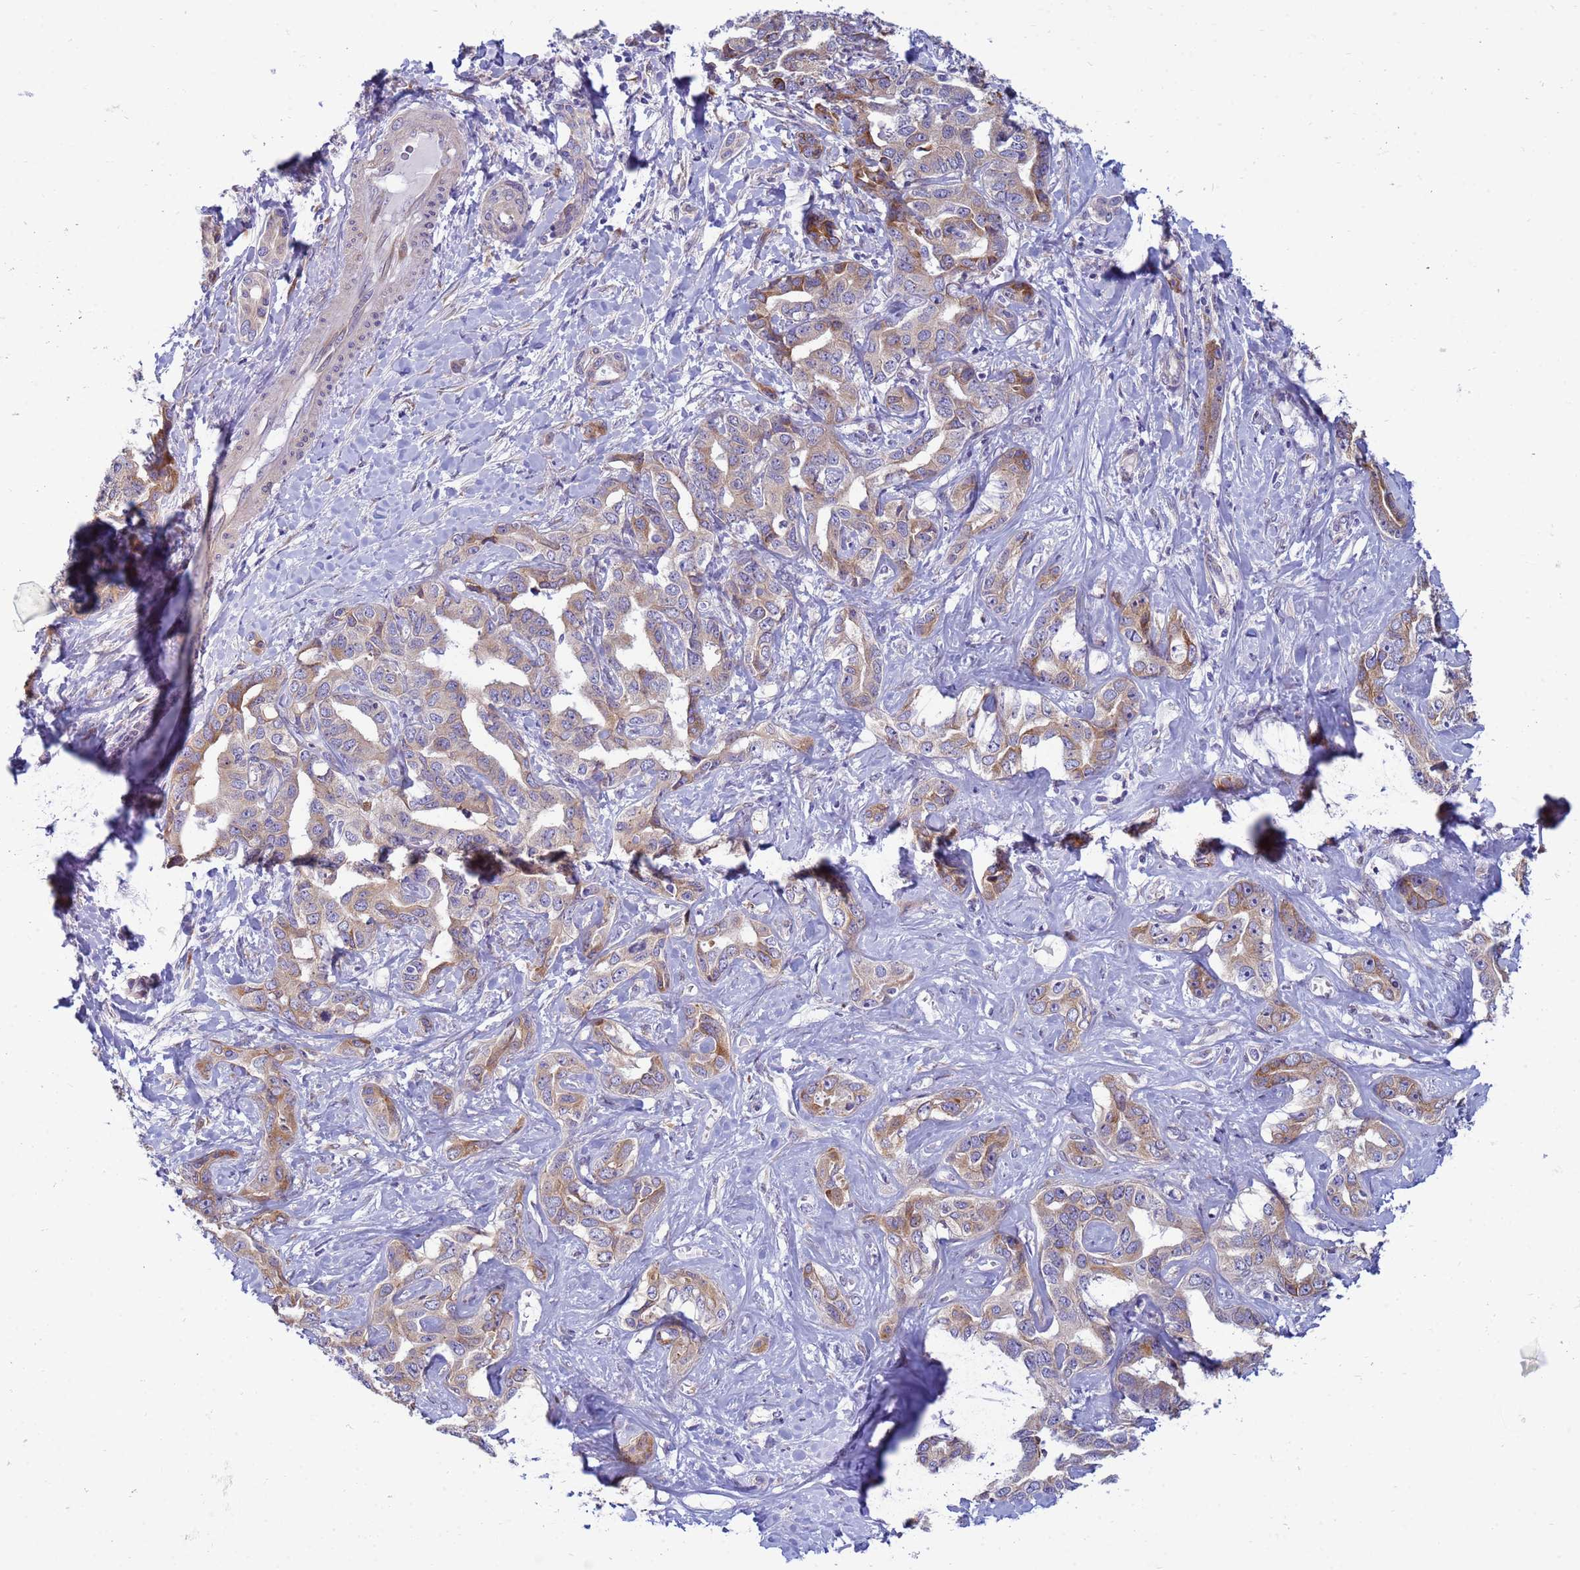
{"staining": {"intensity": "weak", "quantity": ">75%", "location": "cytoplasmic/membranous"}, "tissue": "liver cancer", "cell_type": "Tumor cells", "image_type": "cancer", "snomed": [{"axis": "morphology", "description": "Cholangiocarcinoma"}, {"axis": "topography", "description": "Liver"}], "caption": "Immunohistochemistry image of human cholangiocarcinoma (liver) stained for a protein (brown), which shows low levels of weak cytoplasmic/membranous positivity in about >75% of tumor cells.", "gene": "TRPC6", "patient": {"sex": "male", "age": 59}}